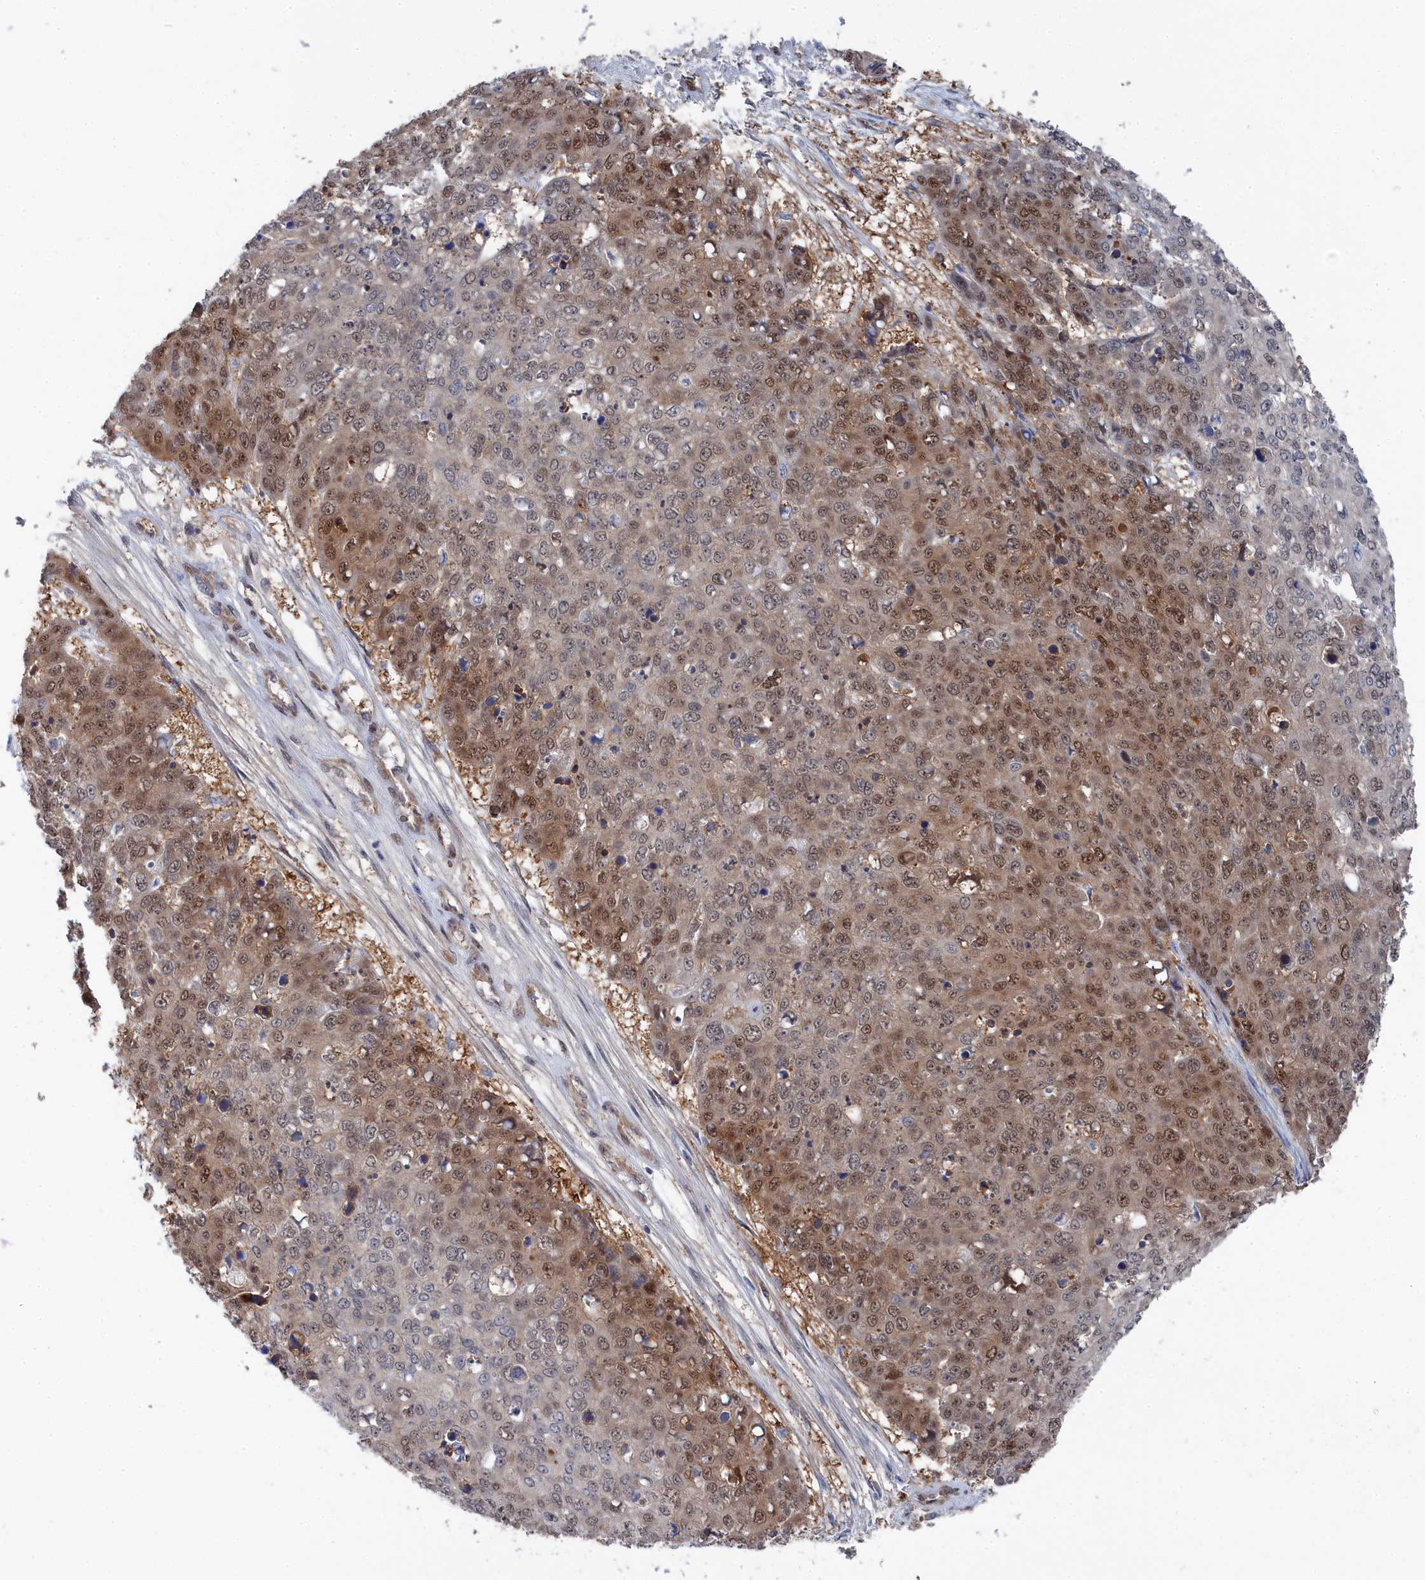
{"staining": {"intensity": "moderate", "quantity": "25%-75%", "location": "cytoplasmic/membranous,nuclear"}, "tissue": "skin cancer", "cell_type": "Tumor cells", "image_type": "cancer", "snomed": [{"axis": "morphology", "description": "Squamous cell carcinoma, NOS"}, {"axis": "topography", "description": "Skin"}], "caption": "Human squamous cell carcinoma (skin) stained with a protein marker shows moderate staining in tumor cells.", "gene": "IRGQ", "patient": {"sex": "male", "age": 71}}